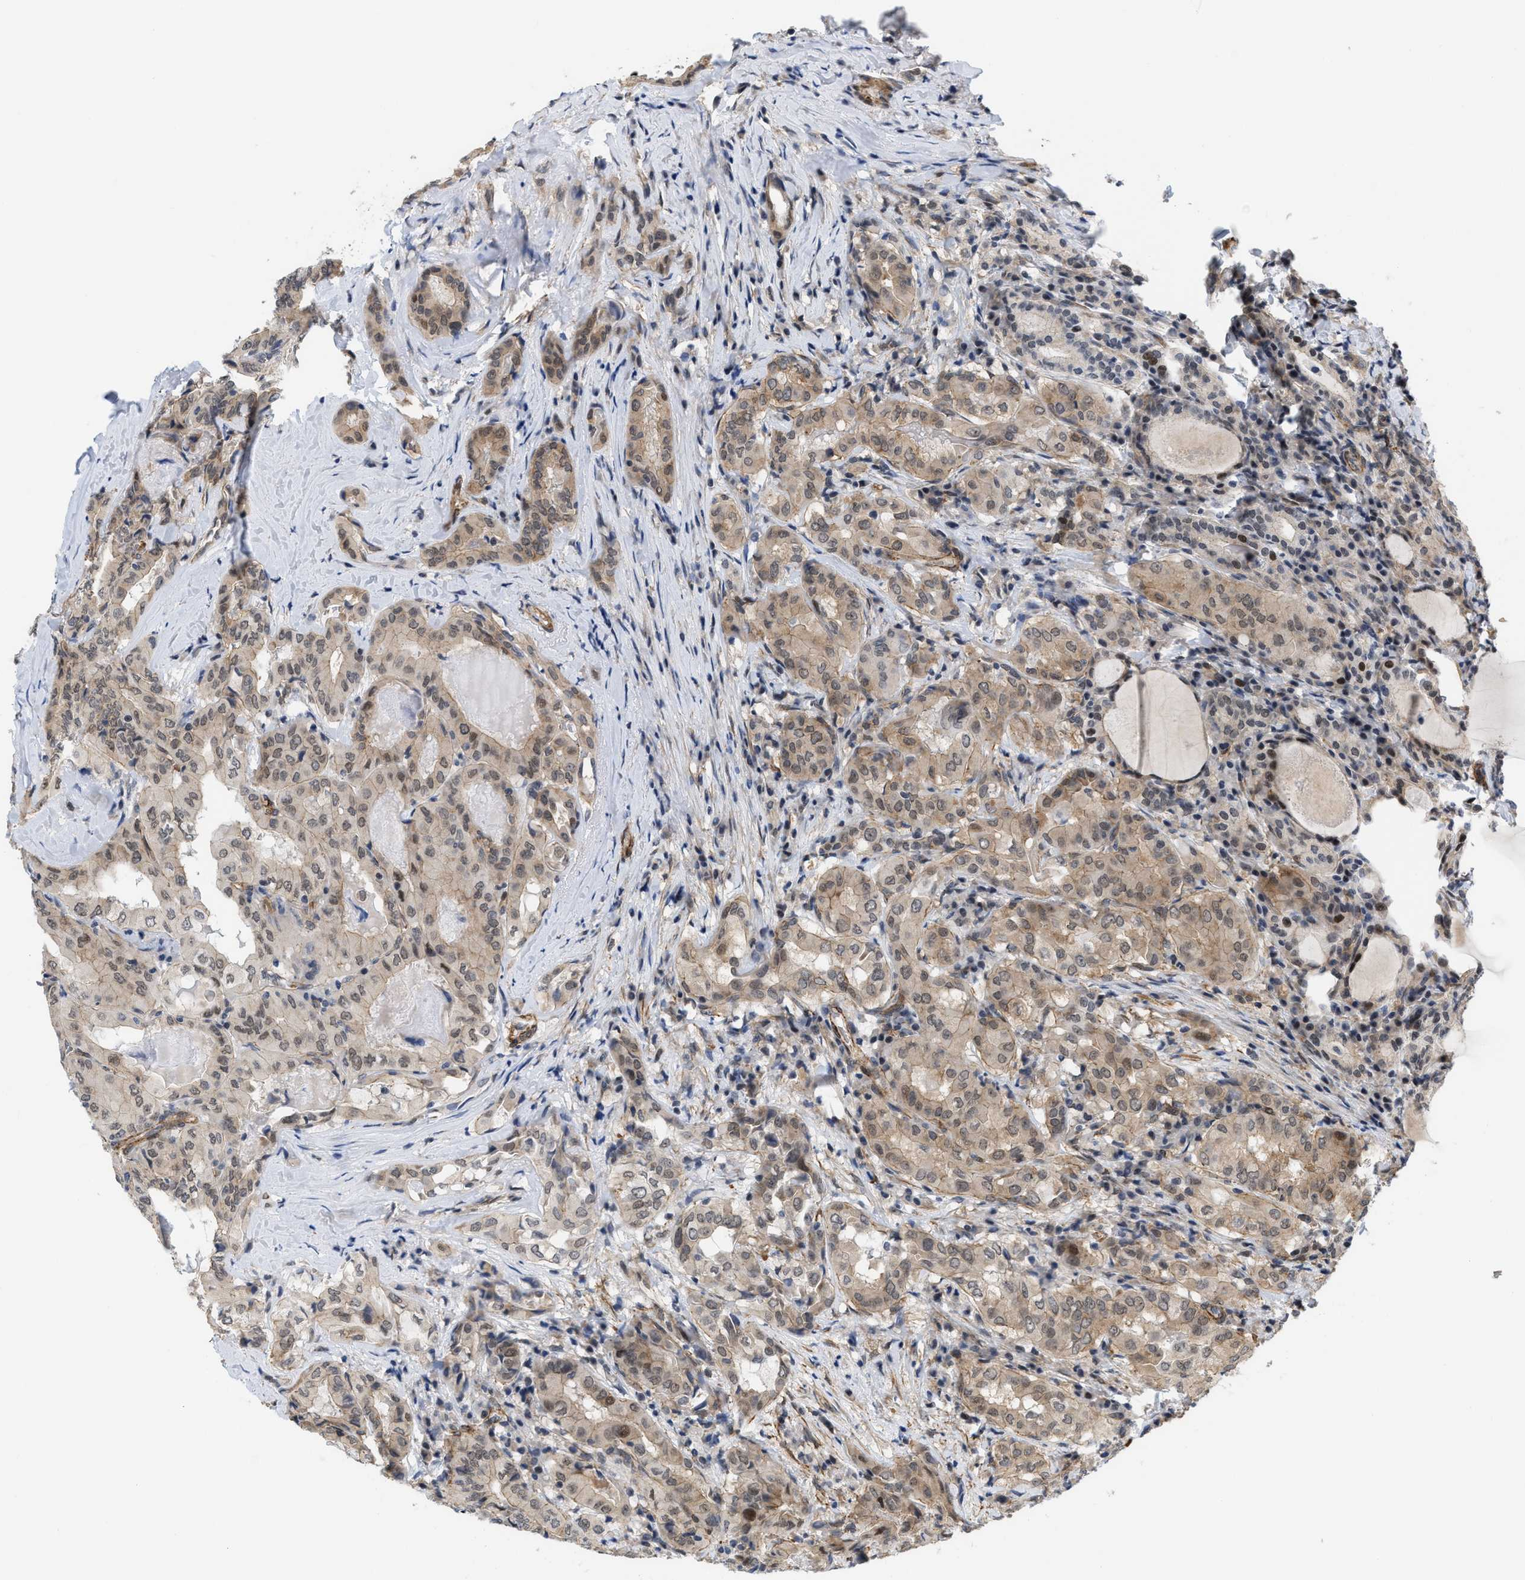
{"staining": {"intensity": "weak", "quantity": ">75%", "location": "cytoplasmic/membranous,nuclear"}, "tissue": "thyroid cancer", "cell_type": "Tumor cells", "image_type": "cancer", "snomed": [{"axis": "morphology", "description": "Papillary adenocarcinoma, NOS"}, {"axis": "topography", "description": "Thyroid gland"}], "caption": "Papillary adenocarcinoma (thyroid) was stained to show a protein in brown. There is low levels of weak cytoplasmic/membranous and nuclear expression in about >75% of tumor cells. Immunohistochemistry stains the protein in brown and the nuclei are stained blue.", "gene": "GPRASP2", "patient": {"sex": "female", "age": 42}}